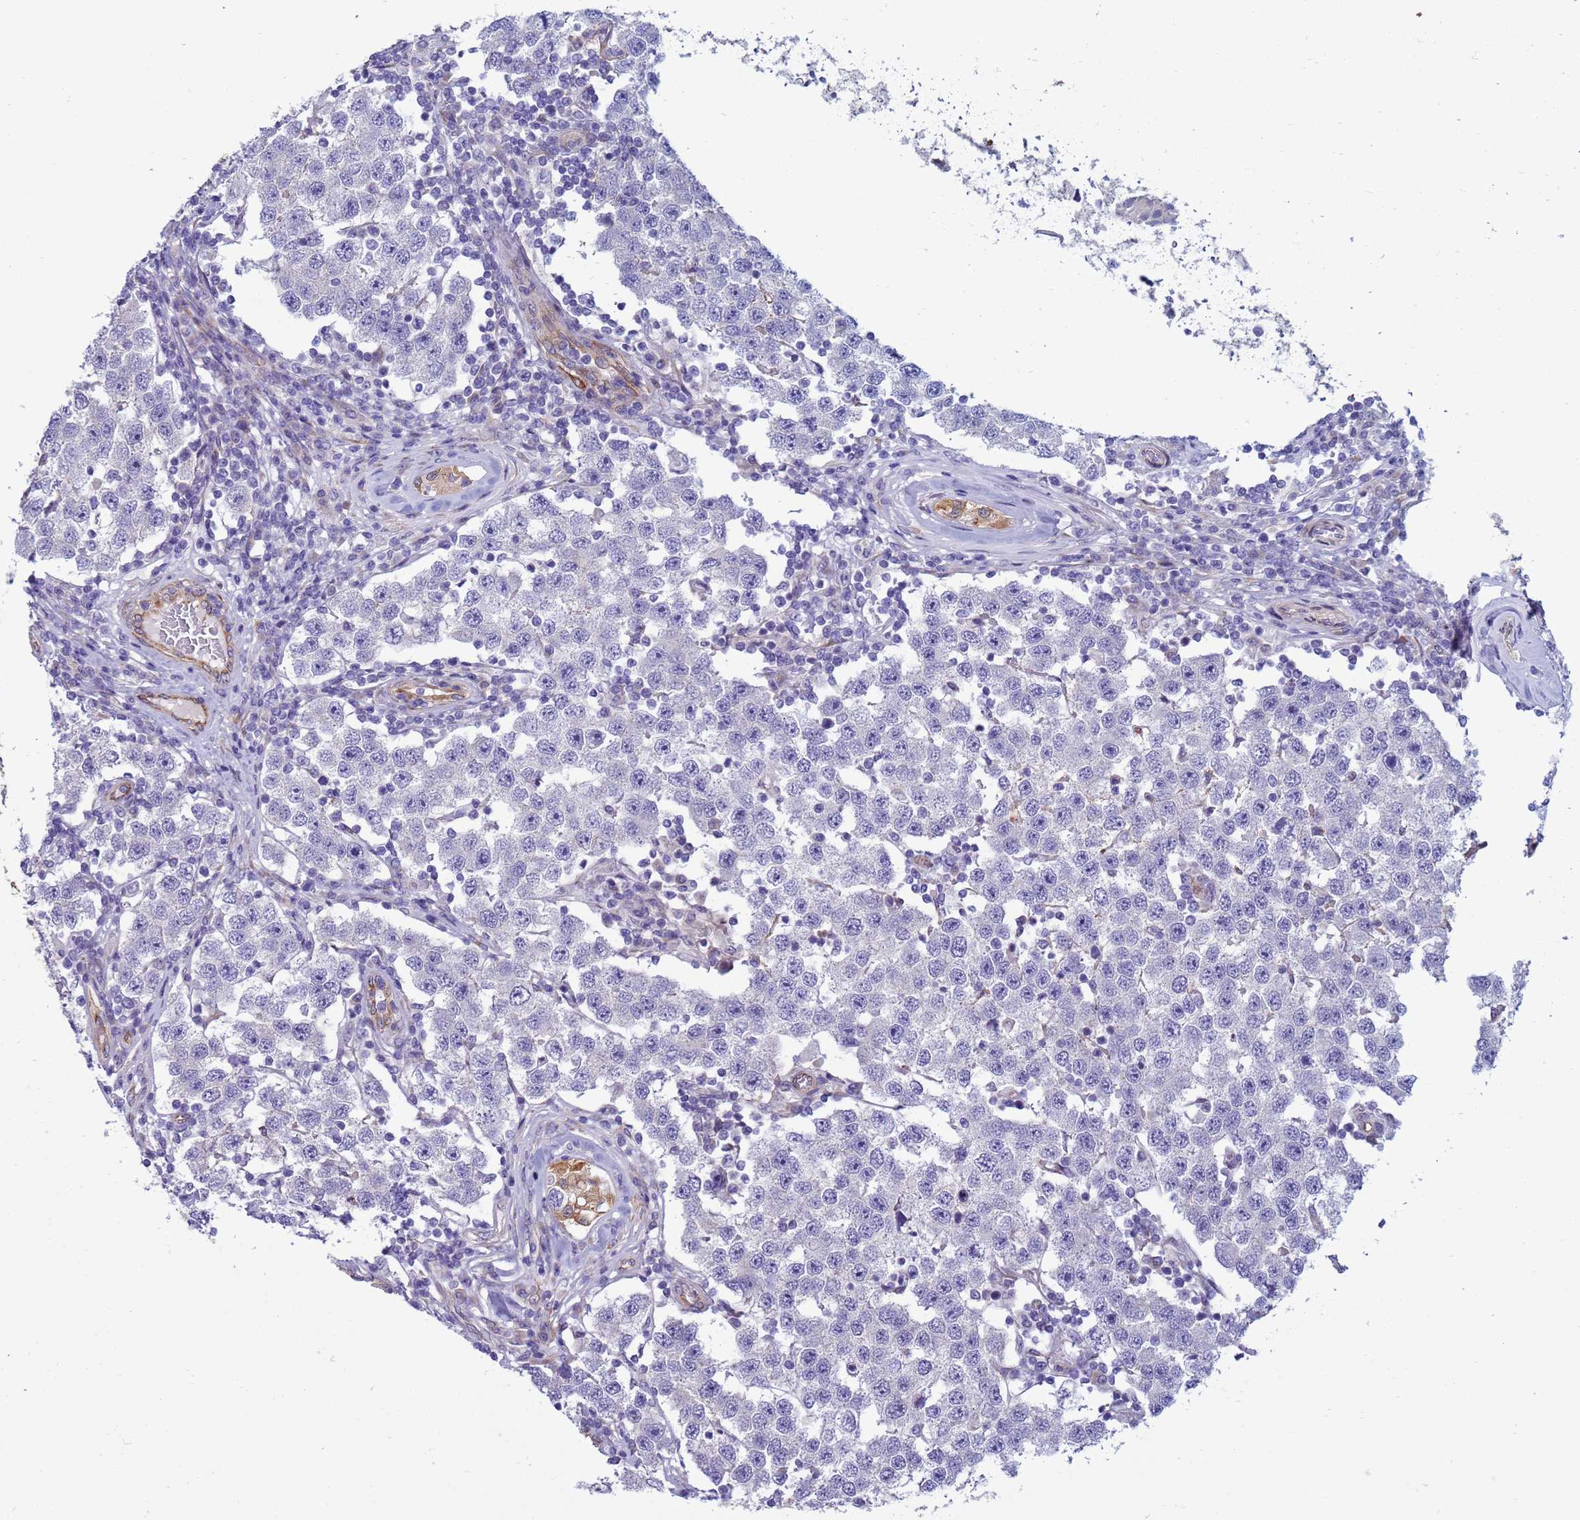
{"staining": {"intensity": "negative", "quantity": "none", "location": "none"}, "tissue": "testis cancer", "cell_type": "Tumor cells", "image_type": "cancer", "snomed": [{"axis": "morphology", "description": "Seminoma, NOS"}, {"axis": "topography", "description": "Testis"}], "caption": "This is an immunohistochemistry (IHC) image of testis cancer. There is no positivity in tumor cells.", "gene": "TRPC6", "patient": {"sex": "male", "age": 34}}